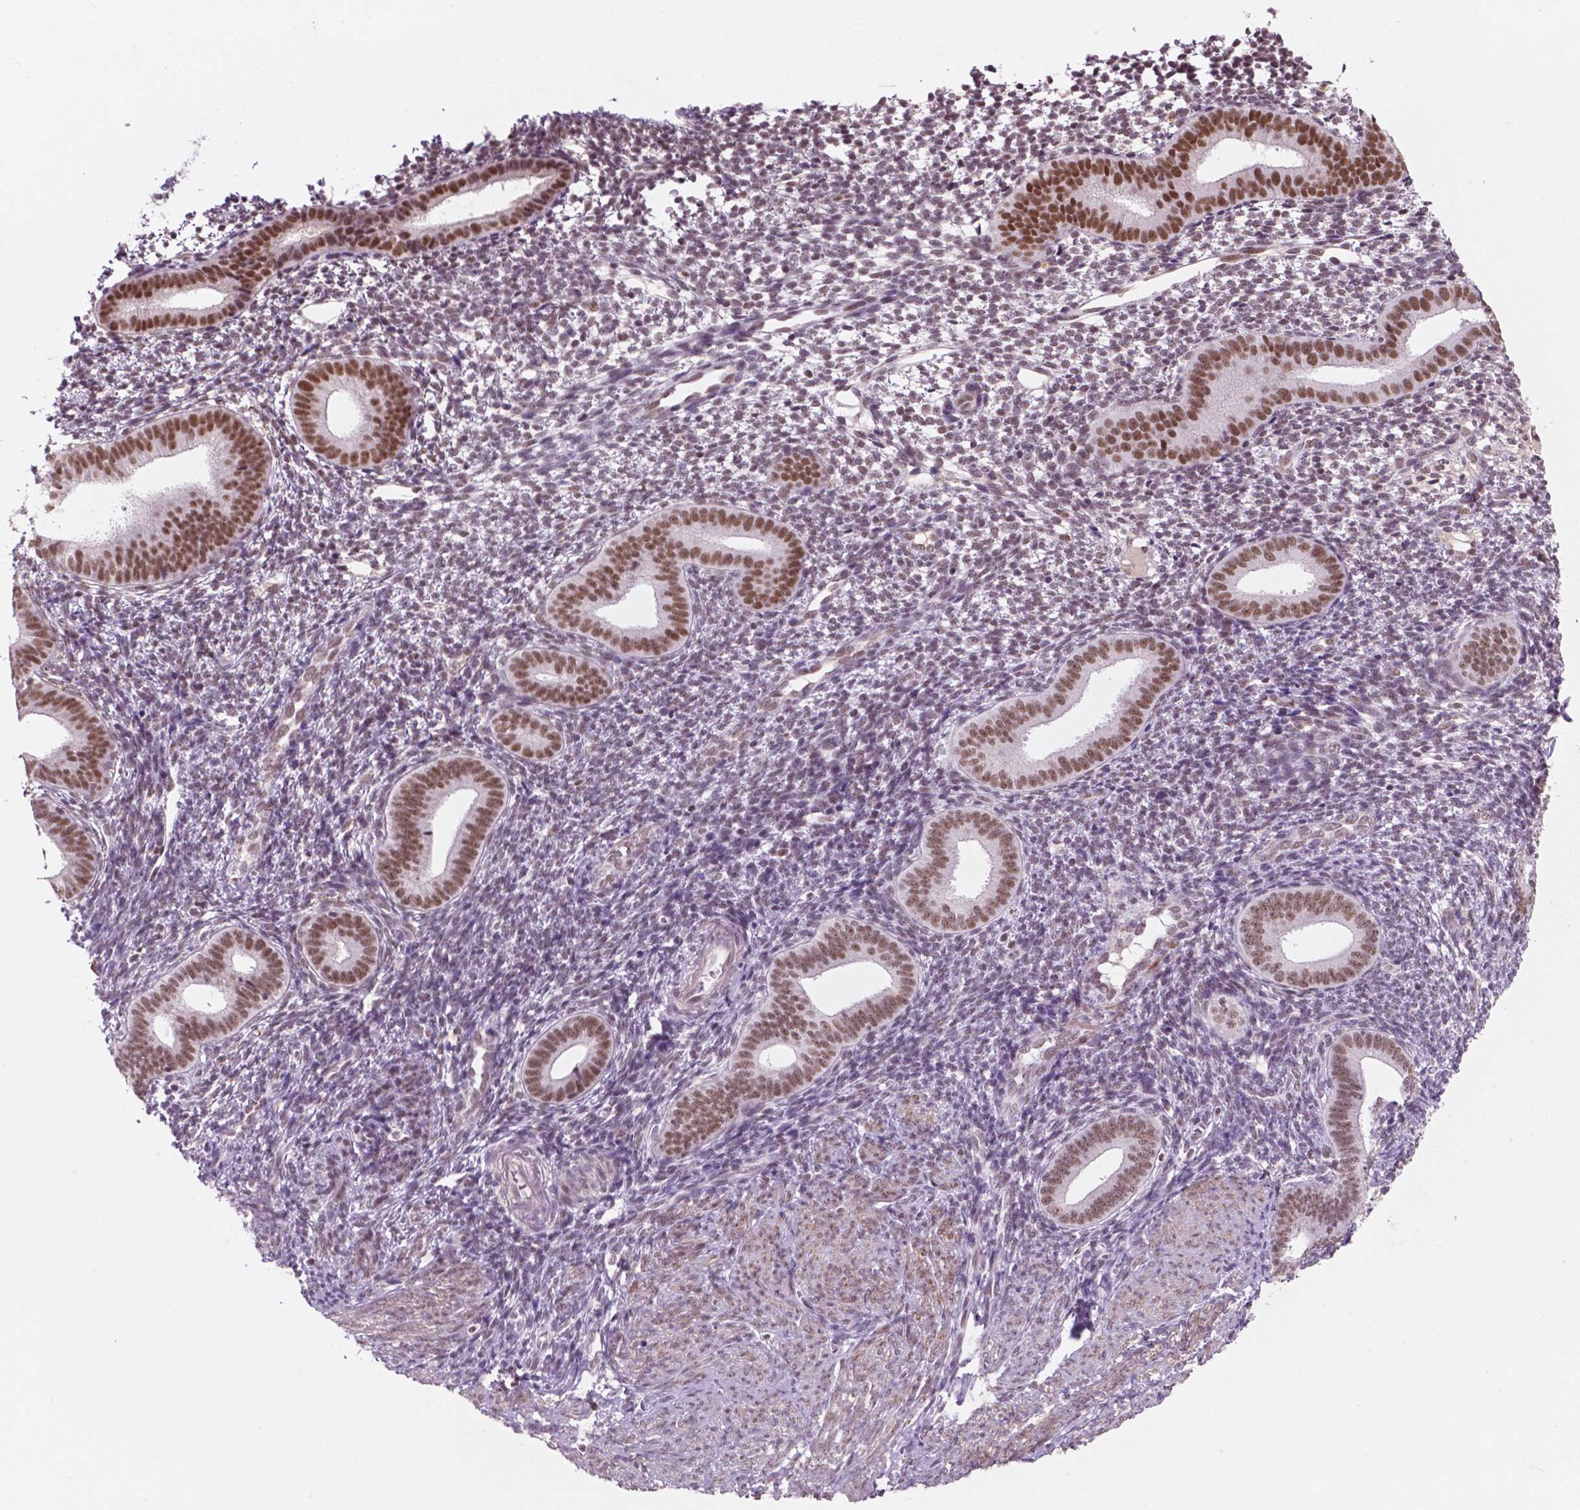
{"staining": {"intensity": "weak", "quantity": "25%-75%", "location": "nuclear"}, "tissue": "endometrium", "cell_type": "Cells in endometrial stroma", "image_type": "normal", "snomed": [{"axis": "morphology", "description": "Normal tissue, NOS"}, {"axis": "topography", "description": "Endometrium"}], "caption": "The immunohistochemical stain shows weak nuclear expression in cells in endometrial stroma of benign endometrium. The protein of interest is shown in brown color, while the nuclei are stained blue.", "gene": "CTR9", "patient": {"sex": "female", "age": 40}}